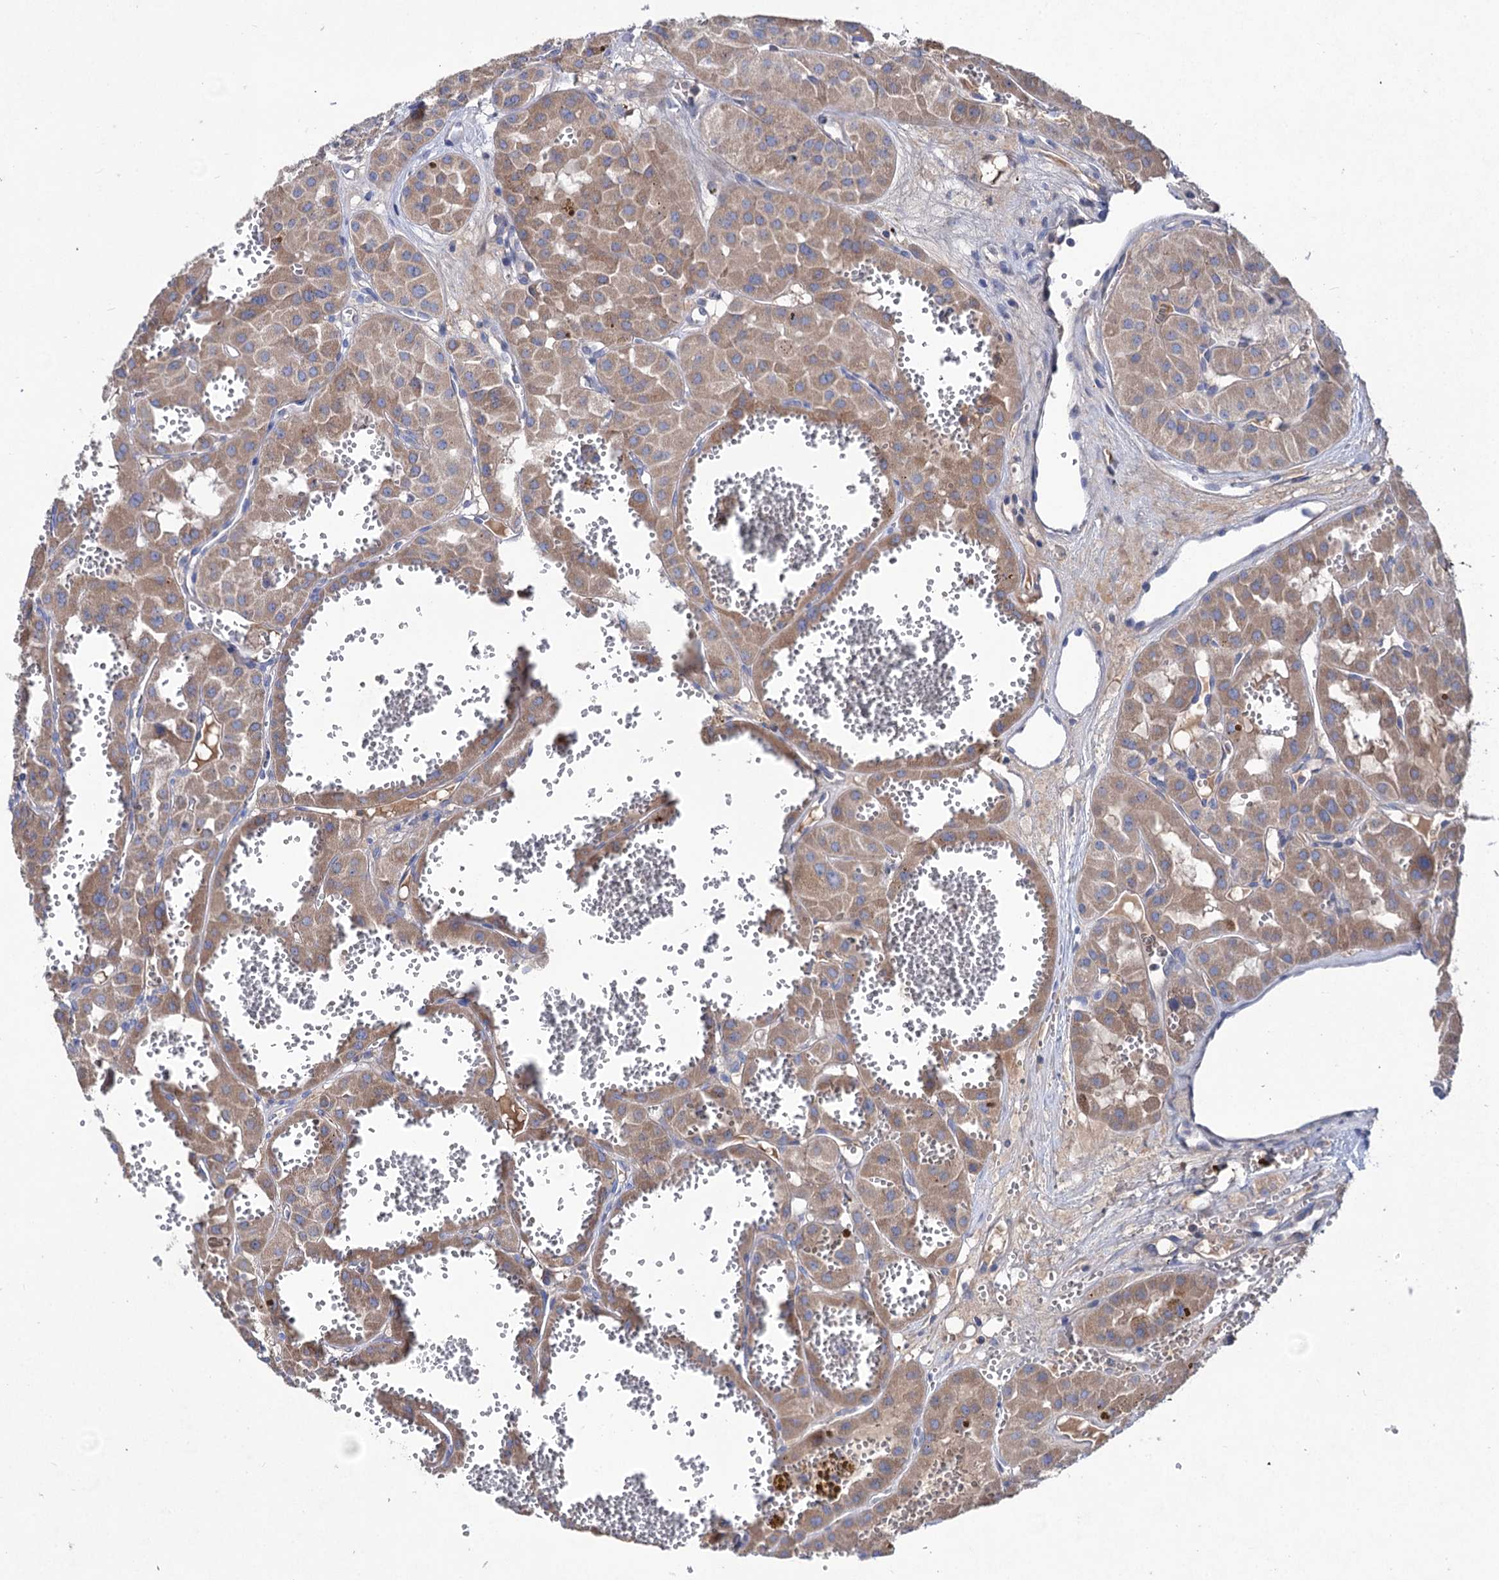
{"staining": {"intensity": "moderate", "quantity": ">75%", "location": "cytoplasmic/membranous"}, "tissue": "renal cancer", "cell_type": "Tumor cells", "image_type": "cancer", "snomed": [{"axis": "morphology", "description": "Carcinoma, NOS"}, {"axis": "topography", "description": "Kidney"}], "caption": "Tumor cells exhibit moderate cytoplasmic/membranous positivity in about >75% of cells in renal carcinoma.", "gene": "CLPB", "patient": {"sex": "female", "age": 75}}